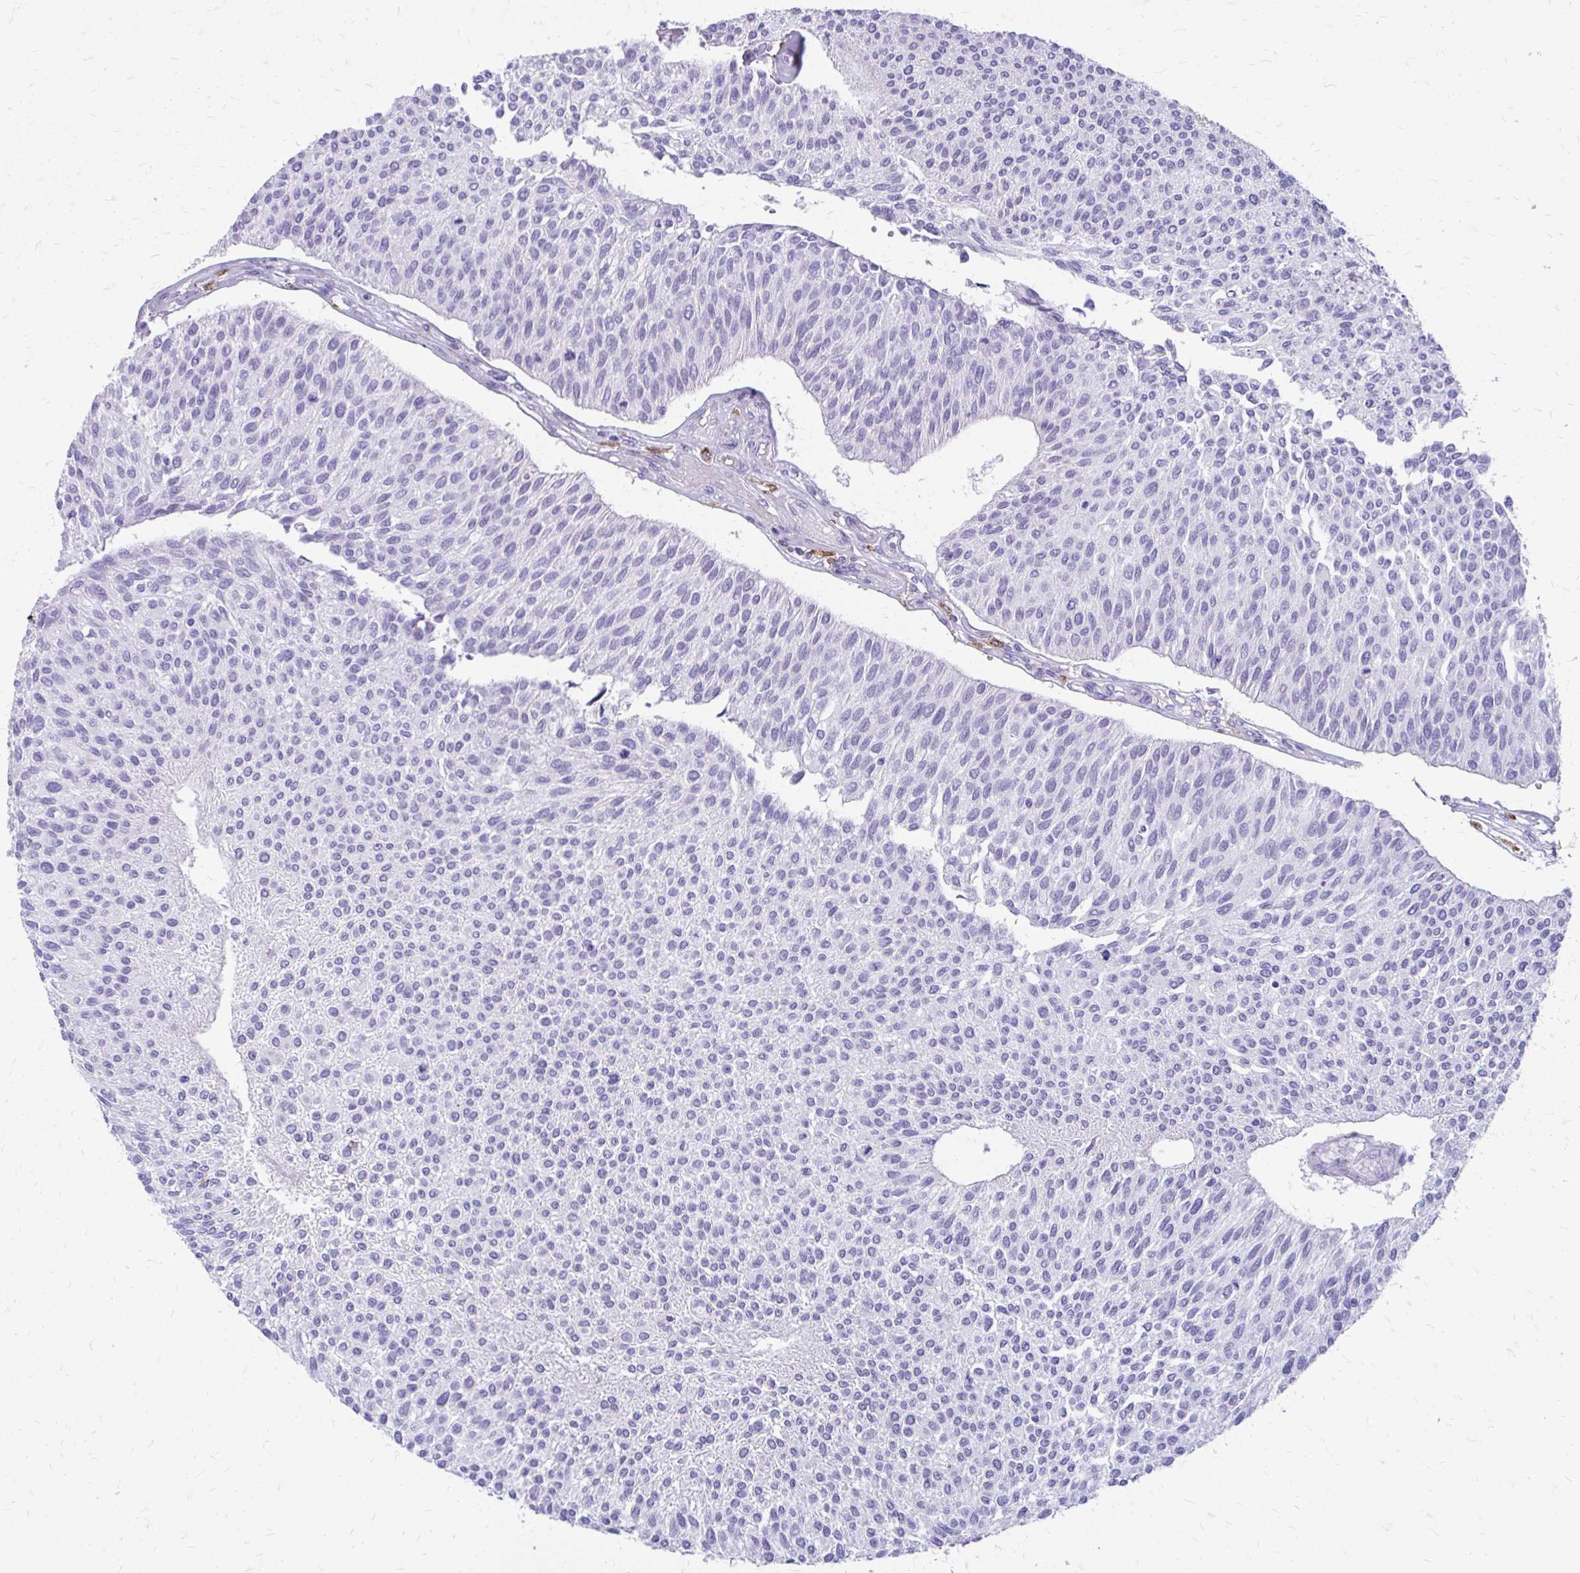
{"staining": {"intensity": "negative", "quantity": "none", "location": "none"}, "tissue": "urothelial cancer", "cell_type": "Tumor cells", "image_type": "cancer", "snomed": [{"axis": "morphology", "description": "Urothelial carcinoma, NOS"}, {"axis": "topography", "description": "Urinary bladder"}], "caption": "Immunohistochemical staining of urothelial cancer reveals no significant positivity in tumor cells. (Brightfield microscopy of DAB IHC at high magnification).", "gene": "SIGLEC11", "patient": {"sex": "male", "age": 55}}